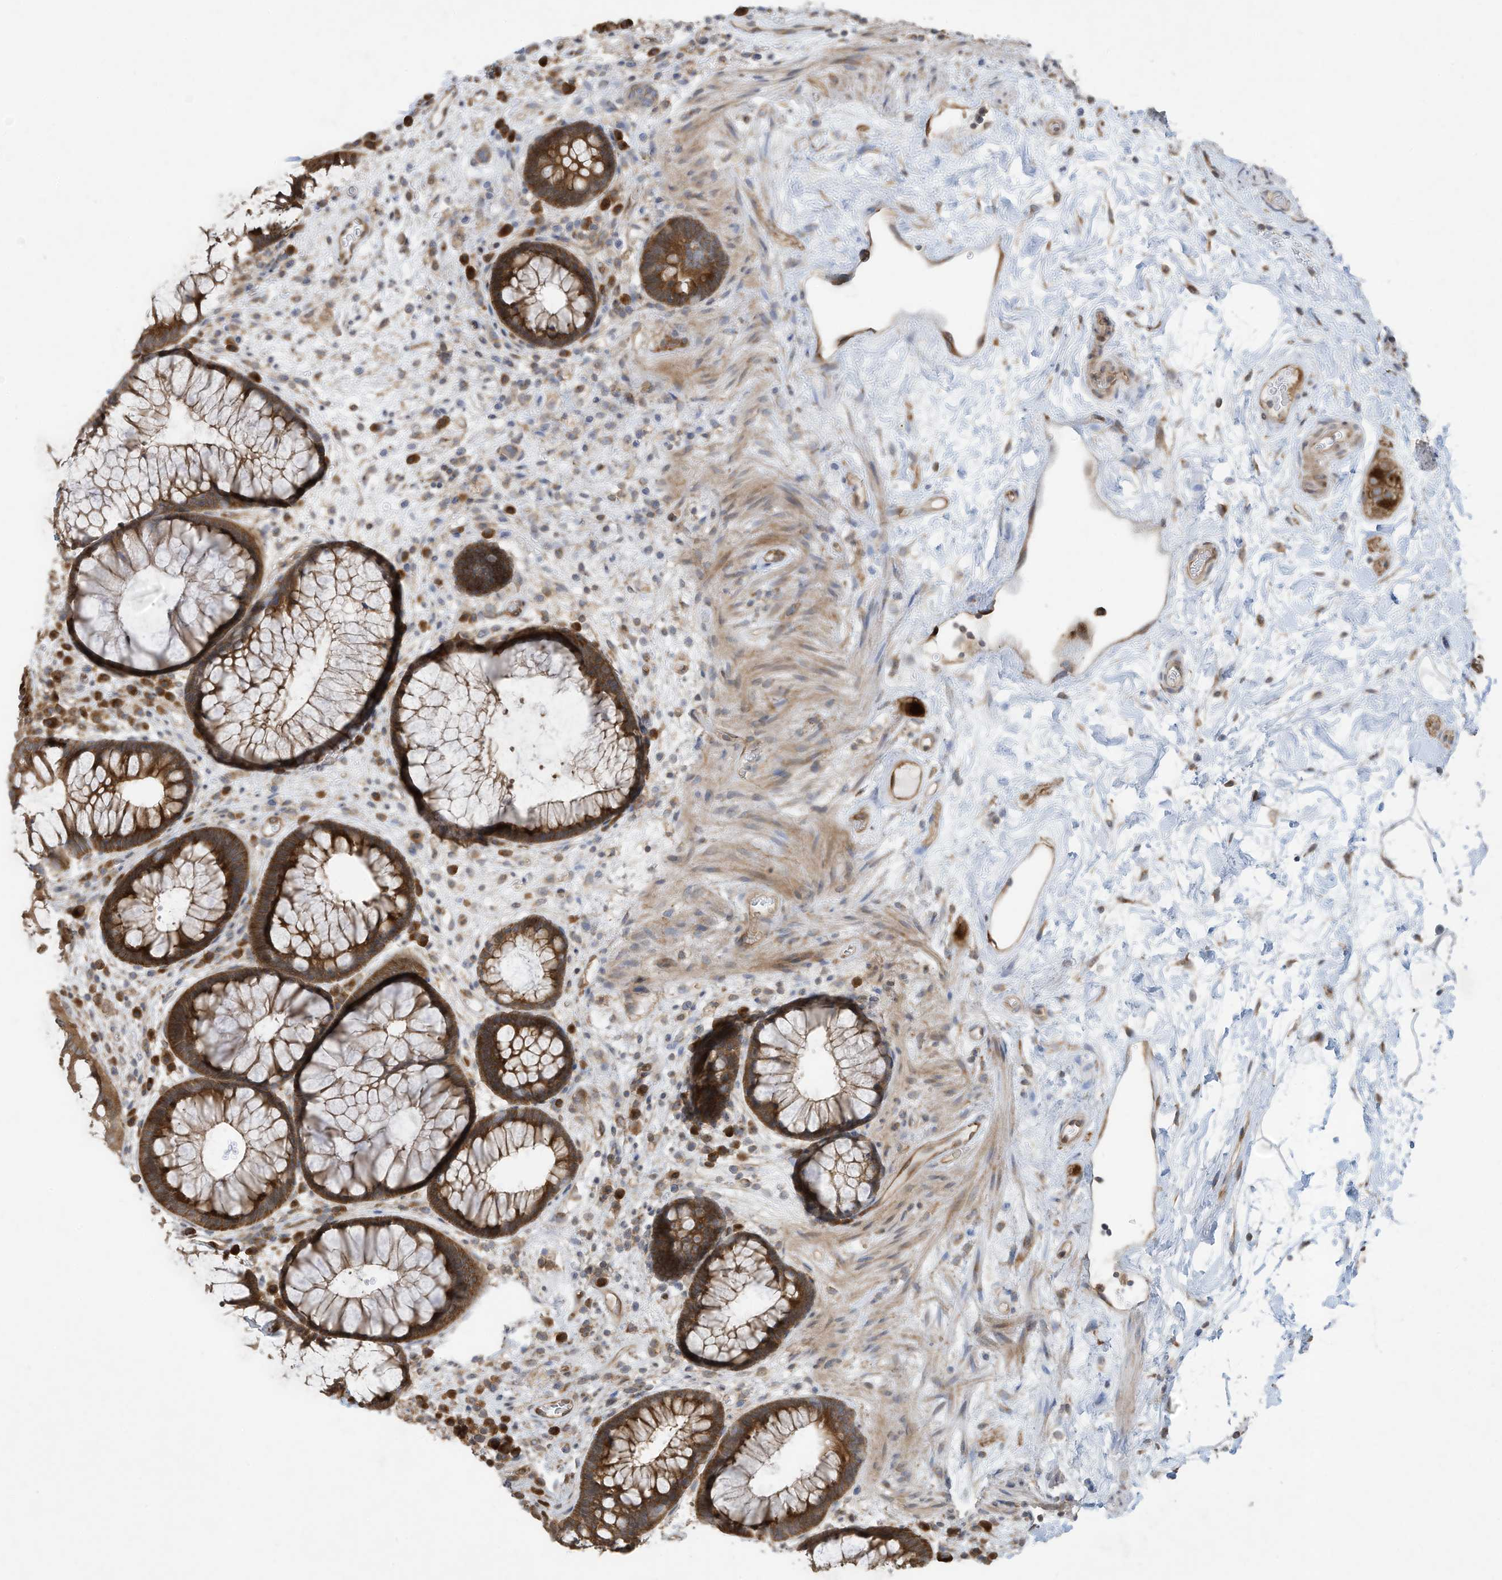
{"staining": {"intensity": "strong", "quantity": ">75%", "location": "cytoplasmic/membranous"}, "tissue": "rectum", "cell_type": "Glandular cells", "image_type": "normal", "snomed": [{"axis": "morphology", "description": "Normal tissue, NOS"}, {"axis": "topography", "description": "Rectum"}], "caption": "High-magnification brightfield microscopy of normal rectum stained with DAB (brown) and counterstained with hematoxylin (blue). glandular cells exhibit strong cytoplasmic/membranous staining is present in about>75% of cells. Using DAB (brown) and hematoxylin (blue) stains, captured at high magnification using brightfield microscopy.", "gene": "USE1", "patient": {"sex": "male", "age": 51}}